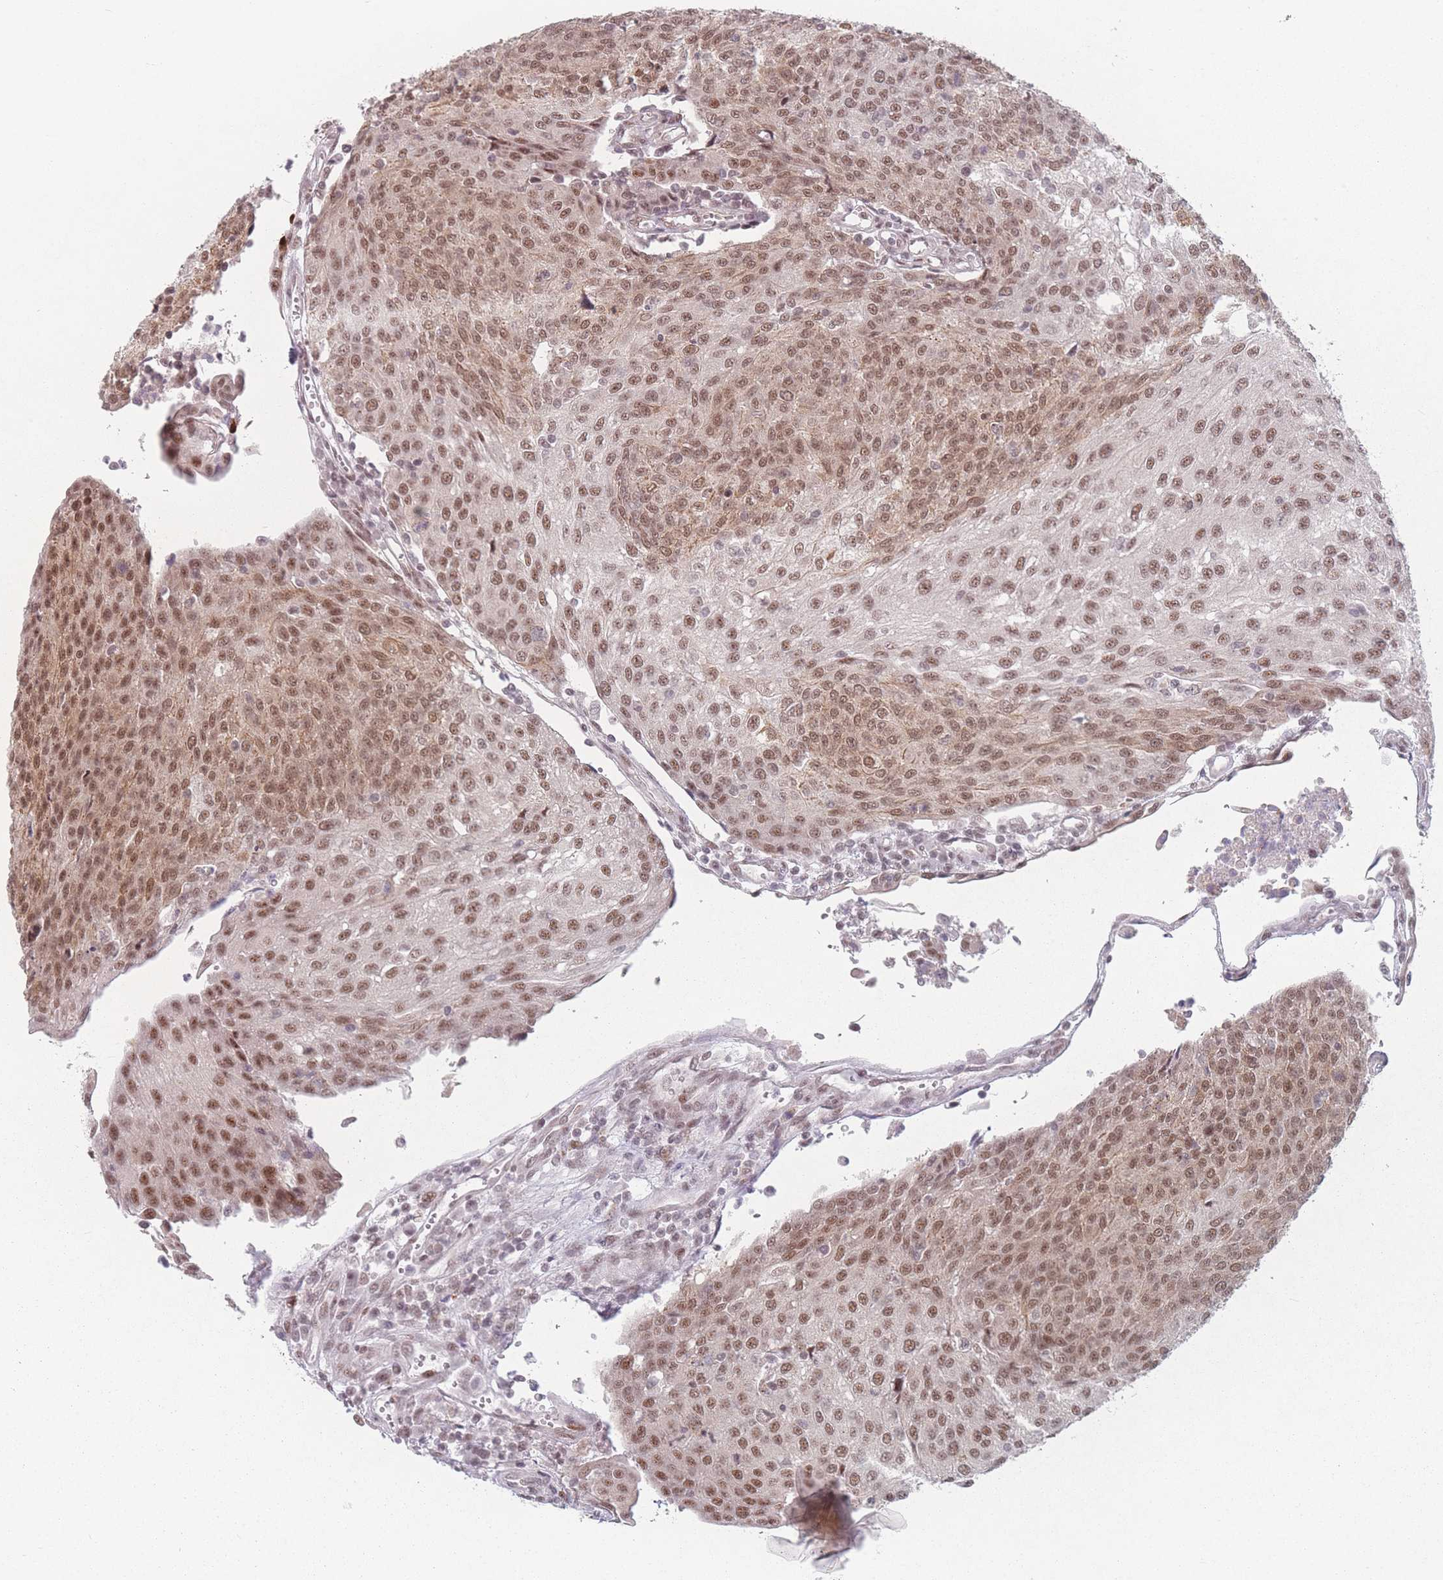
{"staining": {"intensity": "moderate", "quantity": ">75%", "location": "nuclear"}, "tissue": "urothelial cancer", "cell_type": "Tumor cells", "image_type": "cancer", "snomed": [{"axis": "morphology", "description": "Urothelial carcinoma, High grade"}, {"axis": "topography", "description": "Urinary bladder"}], "caption": "The image displays a brown stain indicating the presence of a protein in the nuclear of tumor cells in urothelial cancer.", "gene": "ZC3H14", "patient": {"sex": "female", "age": 85}}